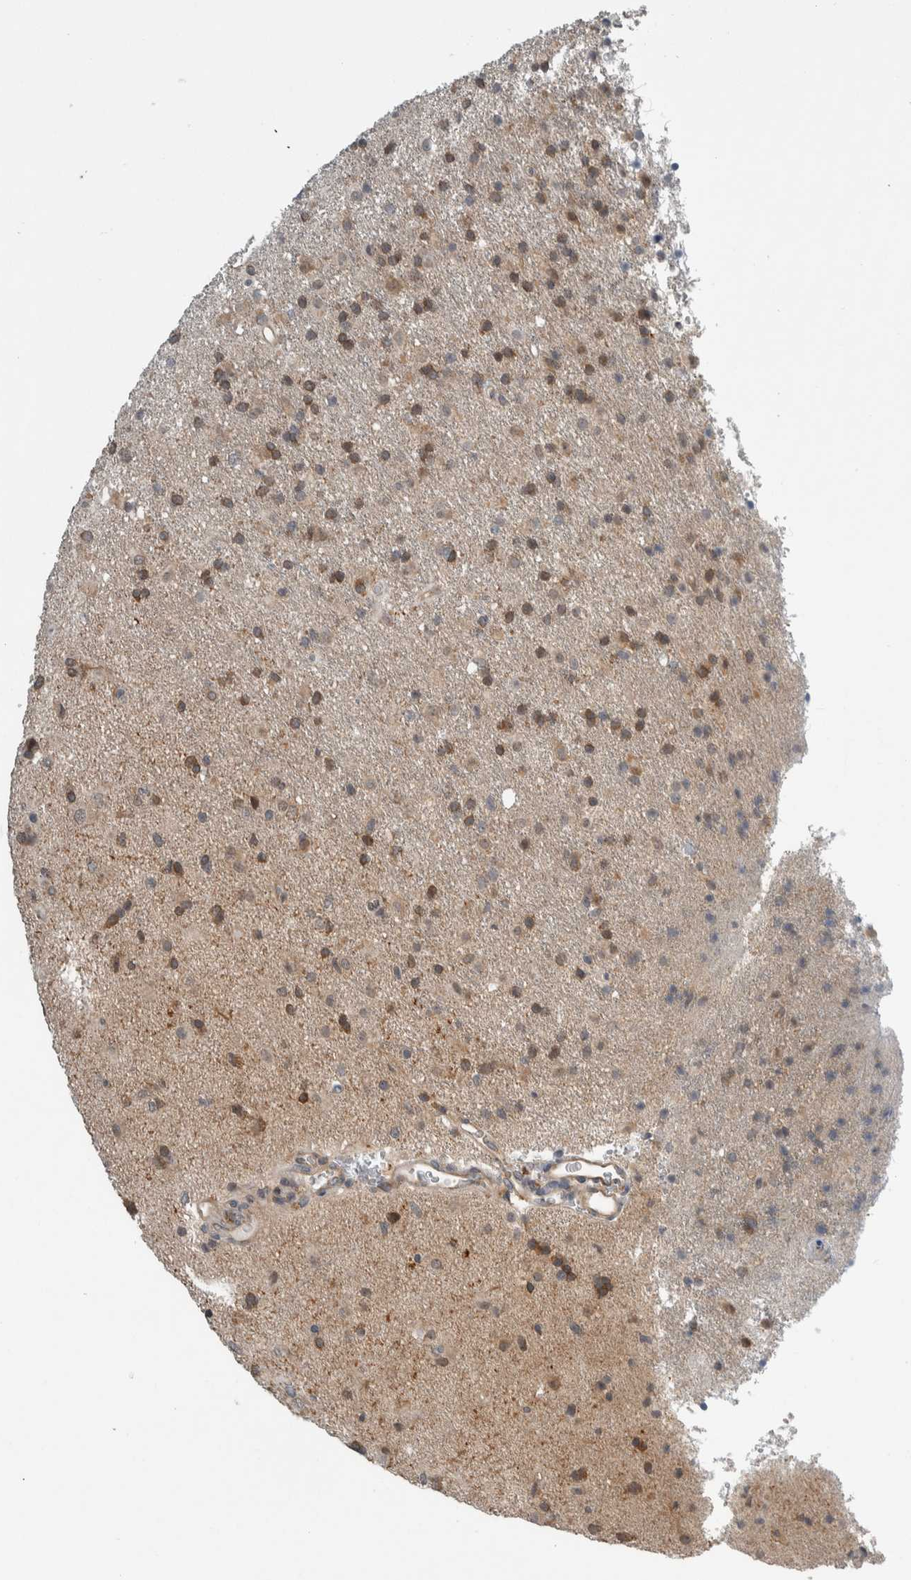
{"staining": {"intensity": "weak", "quantity": "25%-75%", "location": "cytoplasmic/membranous"}, "tissue": "glioma", "cell_type": "Tumor cells", "image_type": "cancer", "snomed": [{"axis": "morphology", "description": "Glioma, malignant, Low grade"}, {"axis": "topography", "description": "Brain"}], "caption": "This histopathology image displays IHC staining of glioma, with low weak cytoplasmic/membranous expression in approximately 25%-75% of tumor cells.", "gene": "CCDC43", "patient": {"sex": "male", "age": 65}}